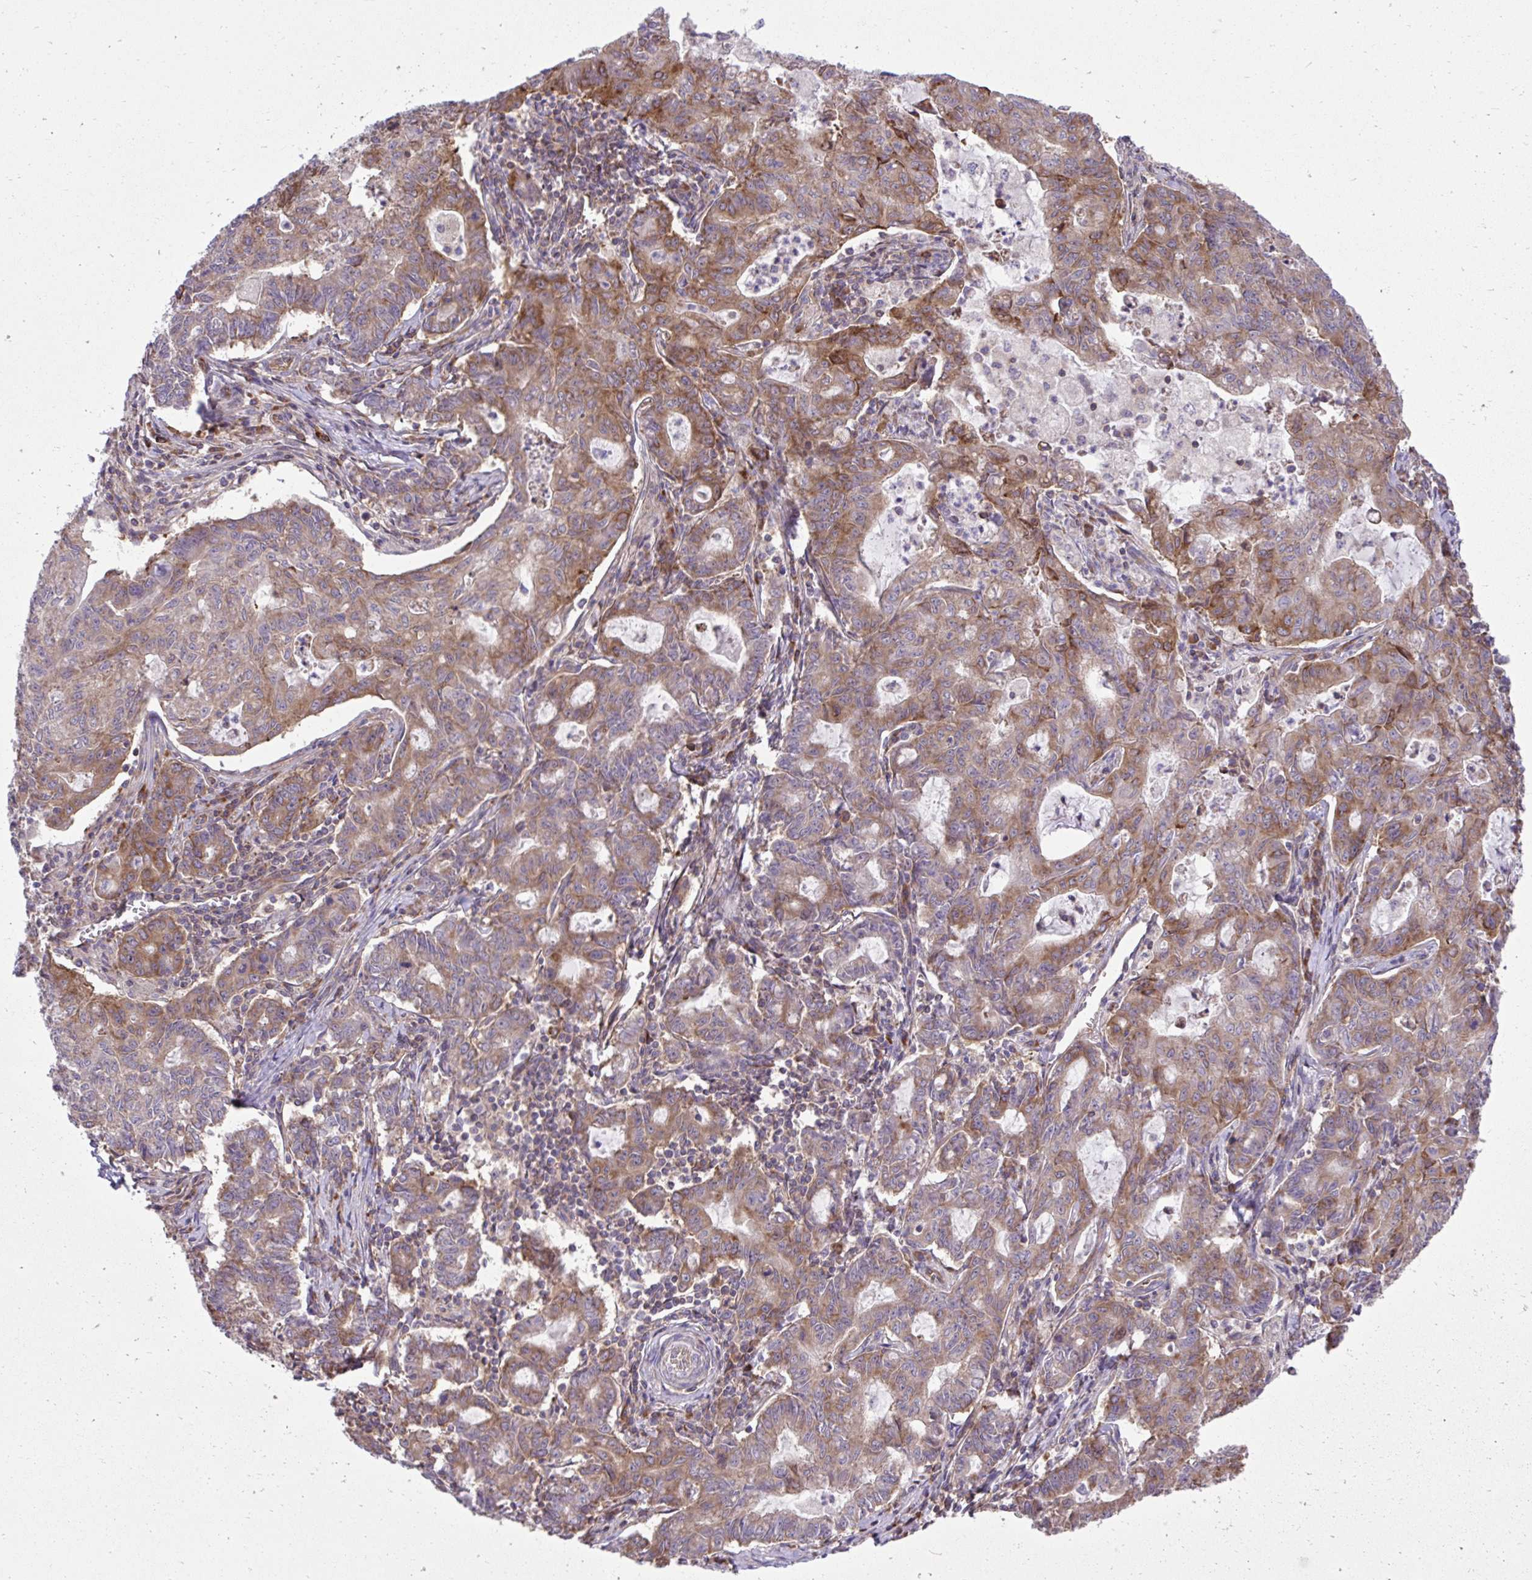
{"staining": {"intensity": "moderate", "quantity": ">75%", "location": "cytoplasmic/membranous"}, "tissue": "stomach cancer", "cell_type": "Tumor cells", "image_type": "cancer", "snomed": [{"axis": "morphology", "description": "Adenocarcinoma, NOS"}, {"axis": "topography", "description": "Stomach, upper"}], "caption": "Immunohistochemical staining of stomach cancer demonstrates medium levels of moderate cytoplasmic/membranous protein positivity in approximately >75% of tumor cells. The staining is performed using DAB (3,3'-diaminobenzidine) brown chromogen to label protein expression. The nuclei are counter-stained blue using hematoxylin.", "gene": "NMNAT3", "patient": {"sex": "female", "age": 79}}